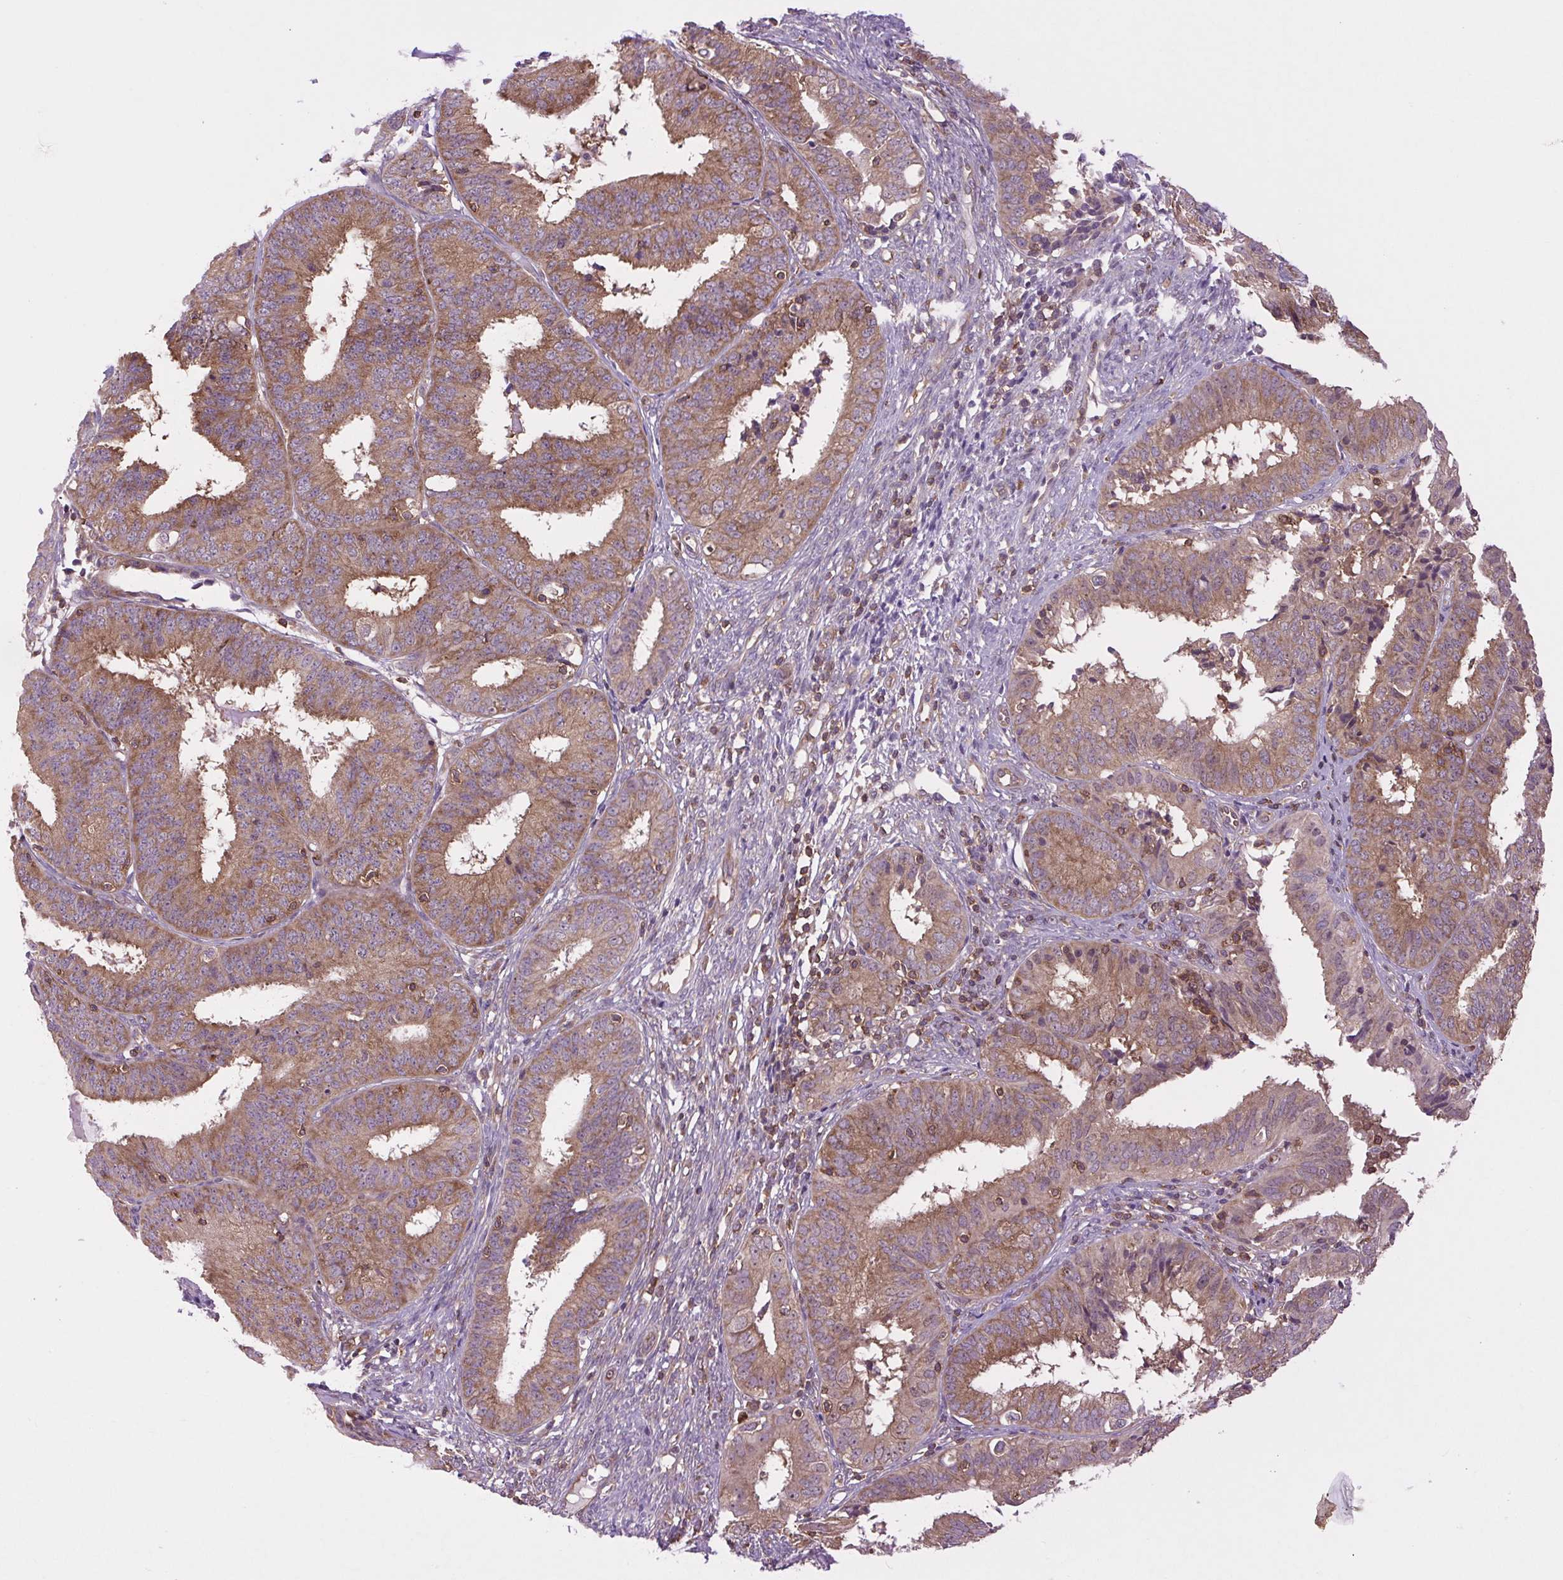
{"staining": {"intensity": "moderate", "quantity": ">75%", "location": "cytoplasmic/membranous"}, "tissue": "endometrial cancer", "cell_type": "Tumor cells", "image_type": "cancer", "snomed": [{"axis": "morphology", "description": "Adenocarcinoma, NOS"}, {"axis": "topography", "description": "Endometrium"}], "caption": "A micrograph of human endometrial cancer (adenocarcinoma) stained for a protein displays moderate cytoplasmic/membranous brown staining in tumor cells.", "gene": "PLCG1", "patient": {"sex": "female", "age": 51}}